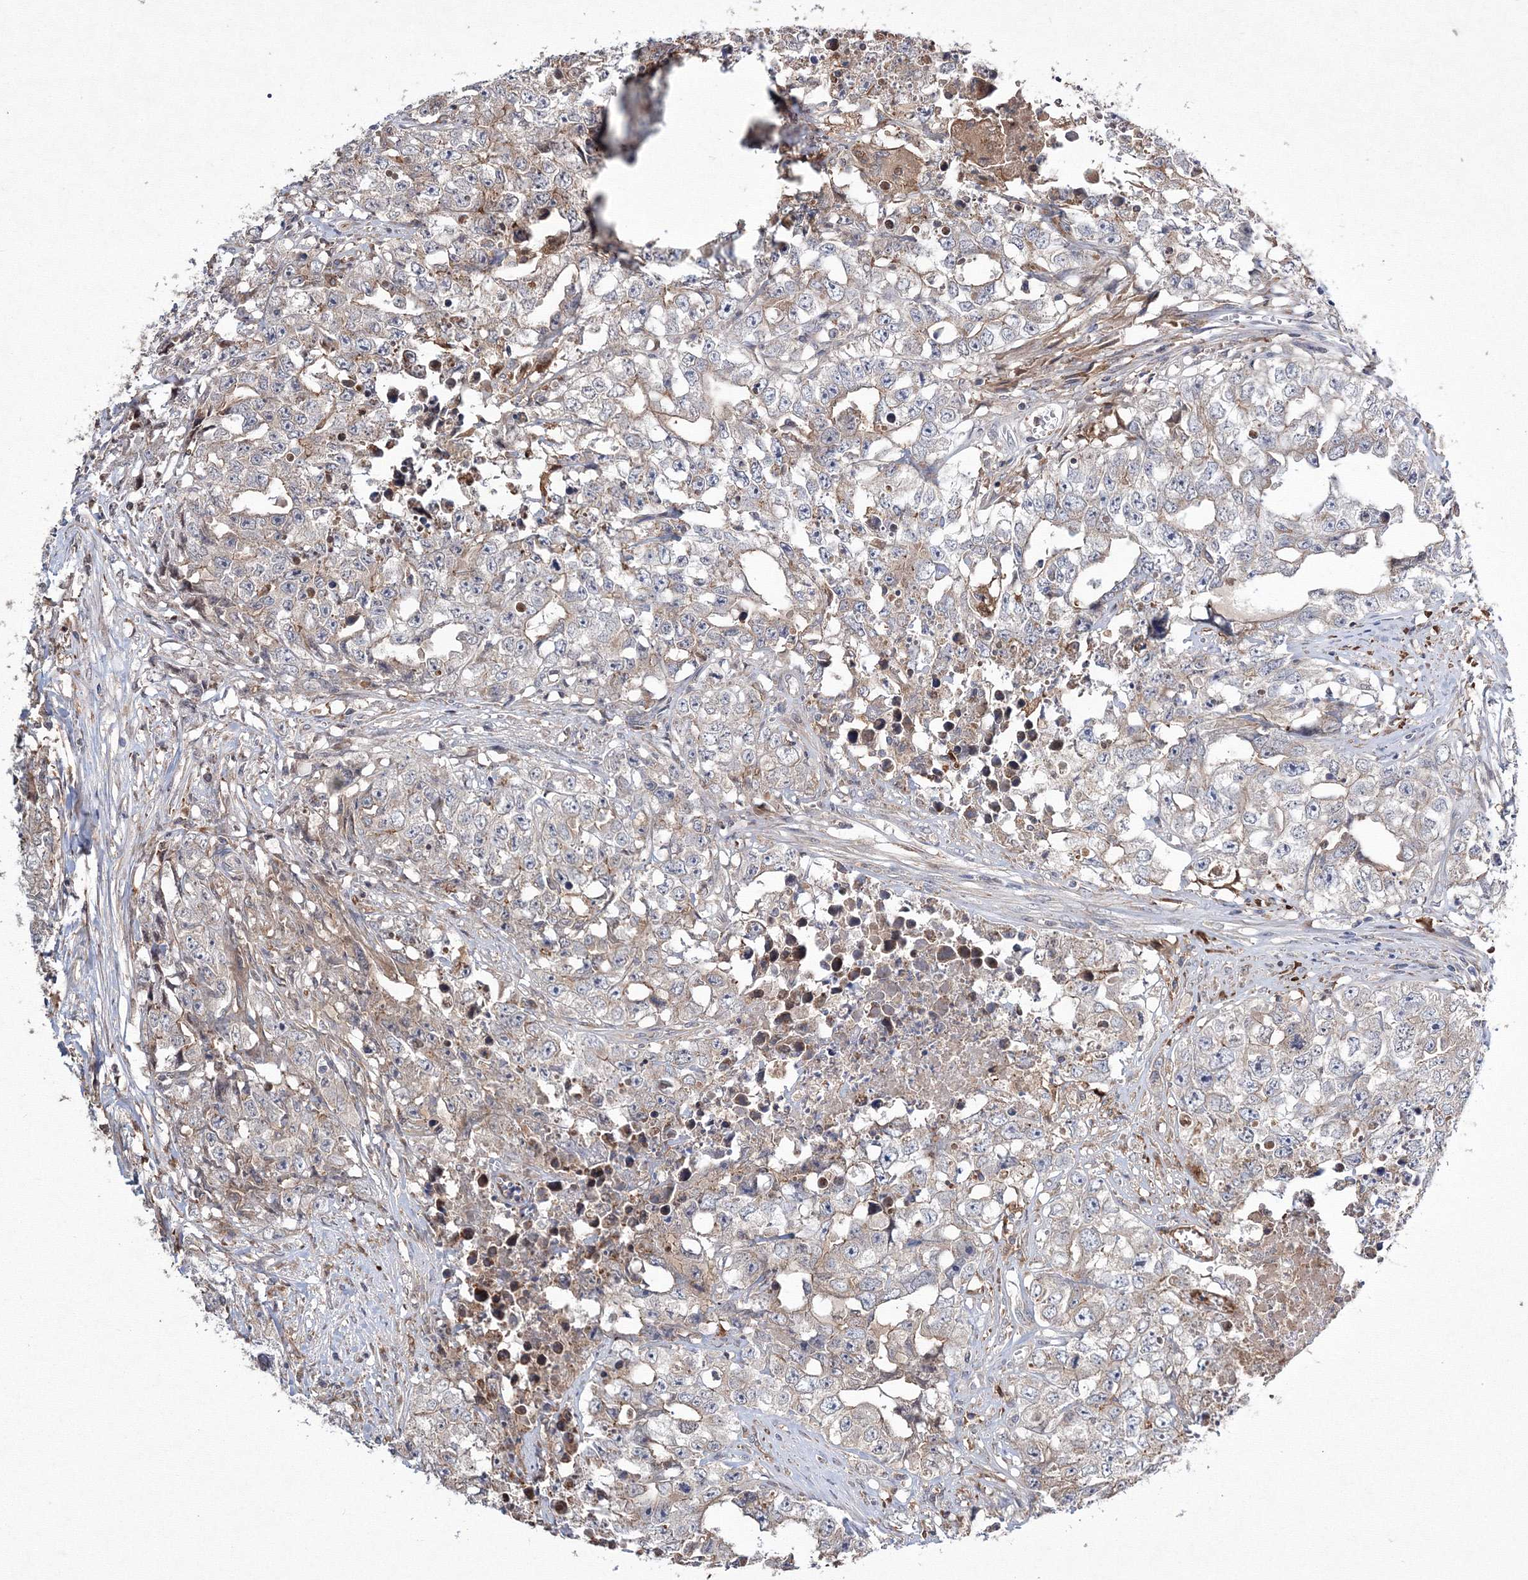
{"staining": {"intensity": "weak", "quantity": "<25%", "location": "cytoplasmic/membranous"}, "tissue": "testis cancer", "cell_type": "Tumor cells", "image_type": "cancer", "snomed": [{"axis": "morphology", "description": "Seminoma, NOS"}, {"axis": "morphology", "description": "Carcinoma, Embryonal, NOS"}, {"axis": "topography", "description": "Testis"}], "caption": "Immunohistochemistry (IHC) of human testis embryonal carcinoma exhibits no positivity in tumor cells. The staining is performed using DAB (3,3'-diaminobenzidine) brown chromogen with nuclei counter-stained in using hematoxylin.", "gene": "RANBP3L", "patient": {"sex": "male", "age": 43}}